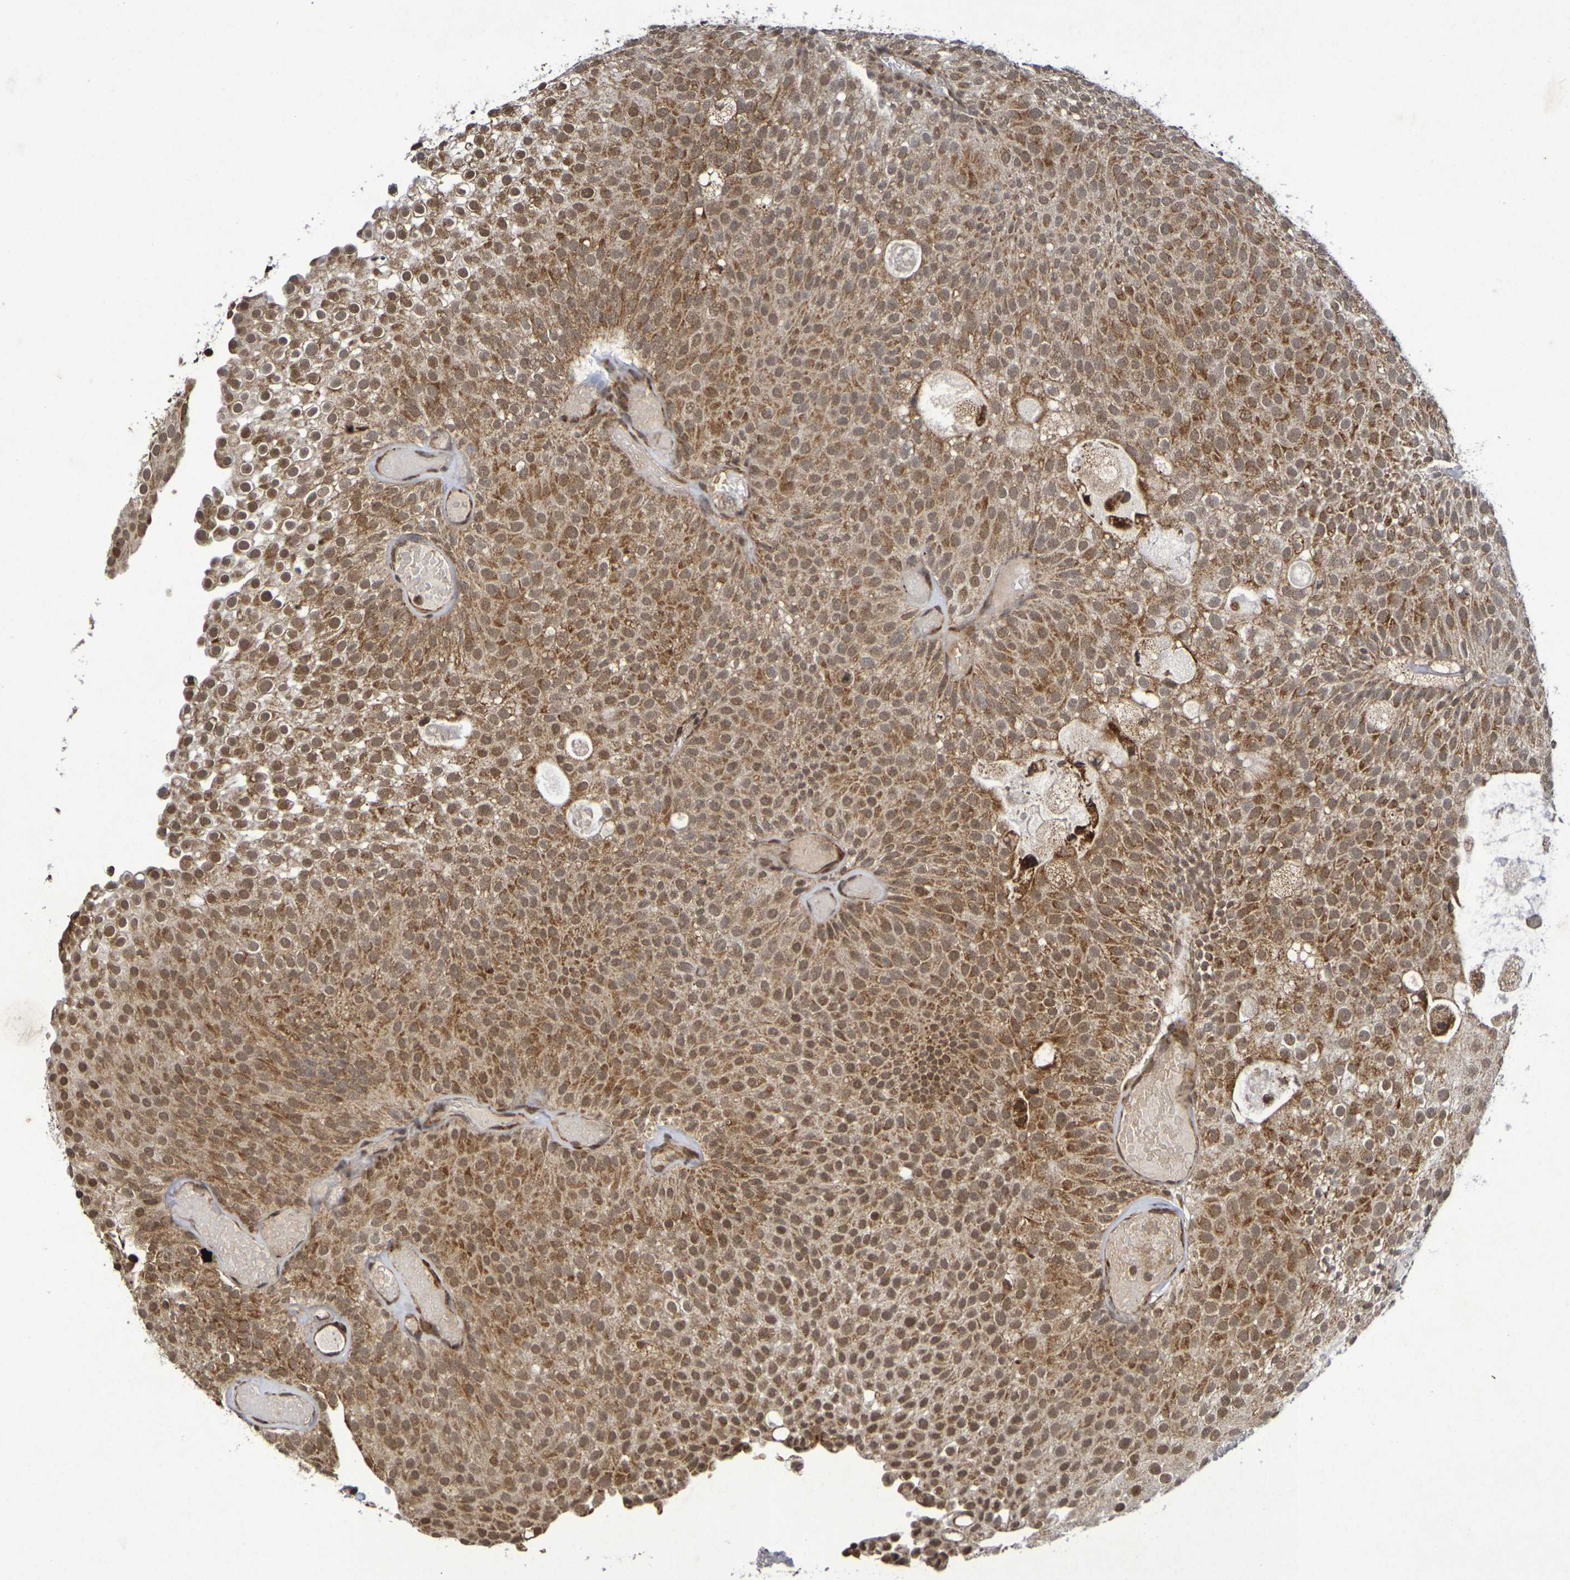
{"staining": {"intensity": "moderate", "quantity": ">75%", "location": "cytoplasmic/membranous,nuclear"}, "tissue": "urothelial cancer", "cell_type": "Tumor cells", "image_type": "cancer", "snomed": [{"axis": "morphology", "description": "Urothelial carcinoma, Low grade"}, {"axis": "topography", "description": "Urinary bladder"}], "caption": "Human low-grade urothelial carcinoma stained for a protein (brown) exhibits moderate cytoplasmic/membranous and nuclear positive expression in about >75% of tumor cells.", "gene": "GUCY1A2", "patient": {"sex": "male", "age": 78}}